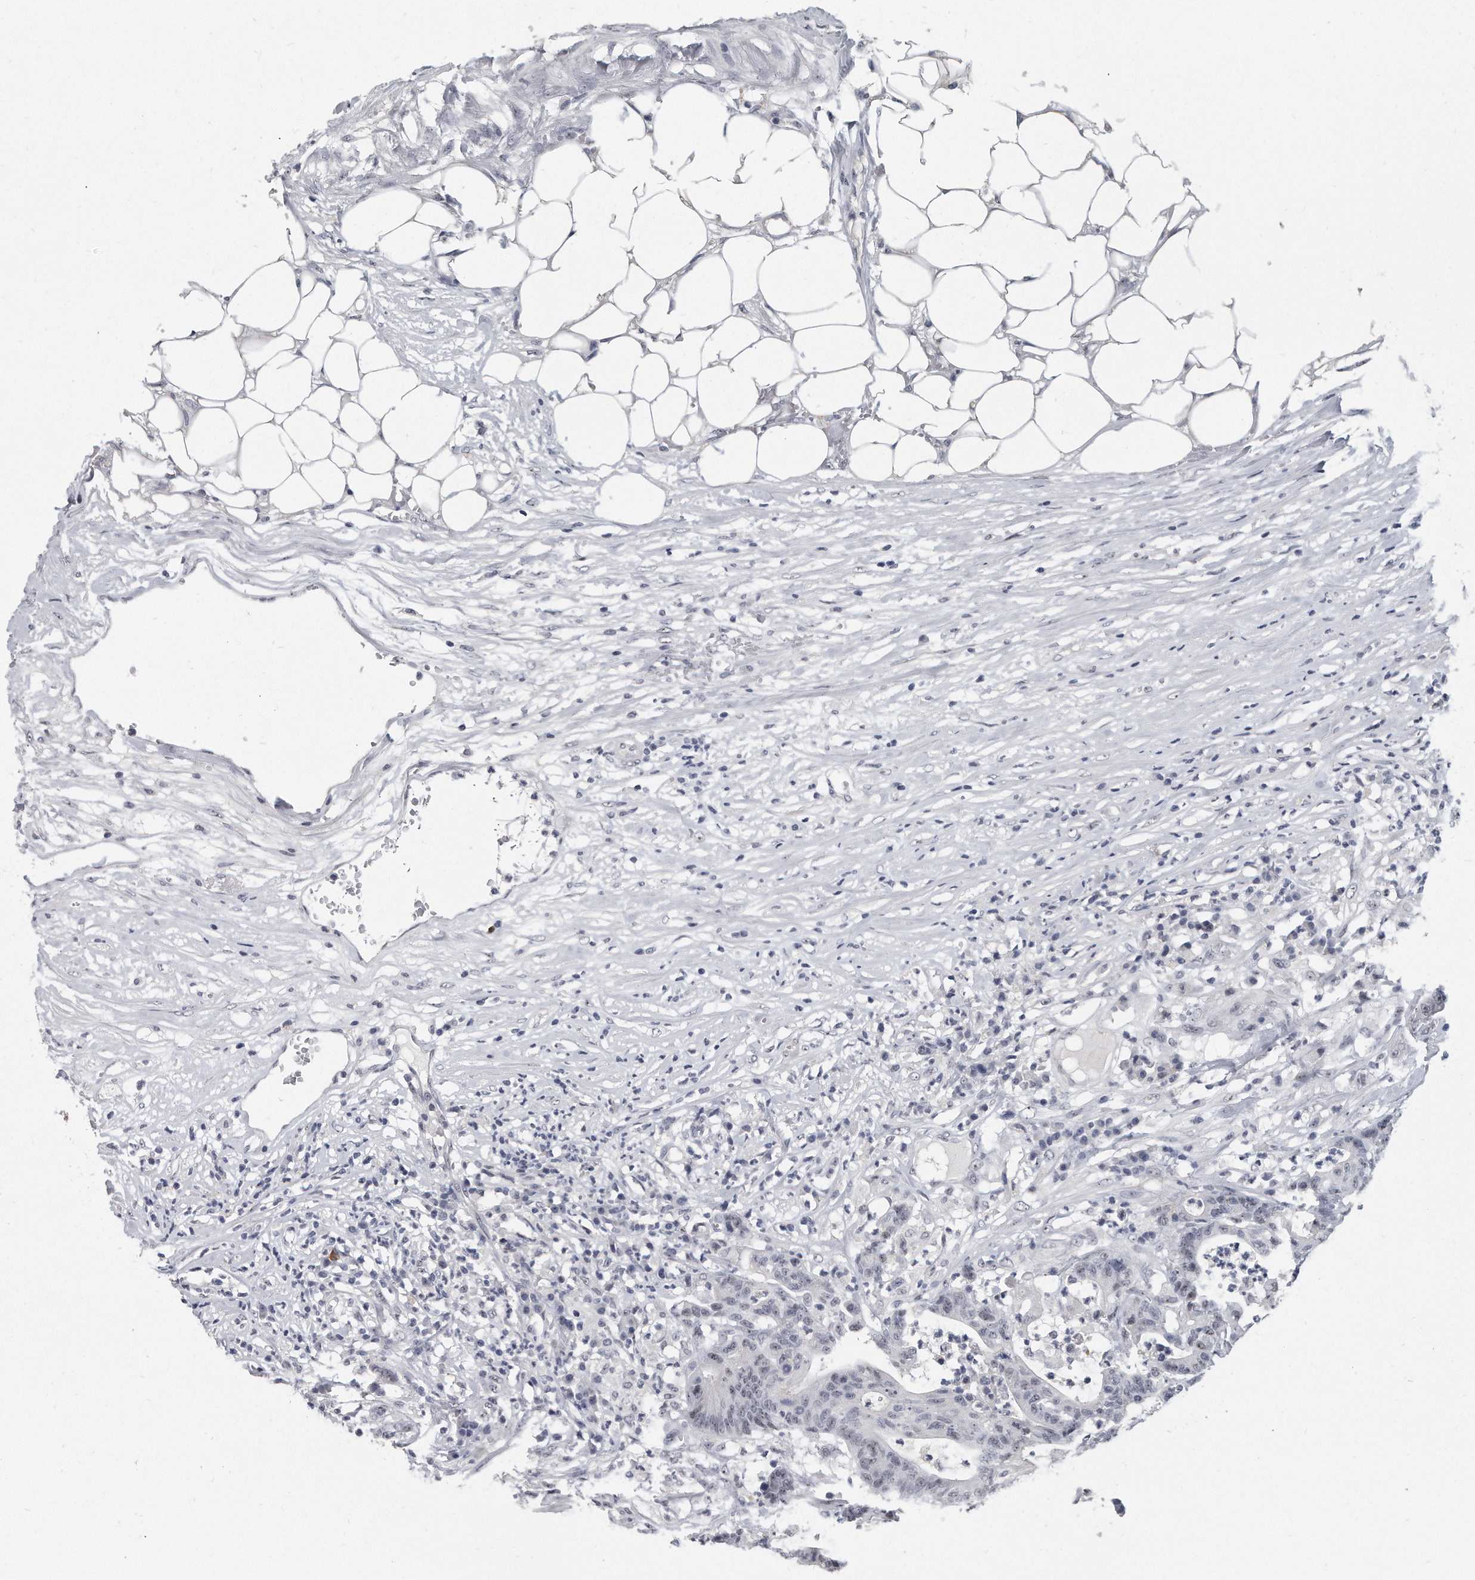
{"staining": {"intensity": "negative", "quantity": "none", "location": "none"}, "tissue": "colorectal cancer", "cell_type": "Tumor cells", "image_type": "cancer", "snomed": [{"axis": "morphology", "description": "Adenocarcinoma, NOS"}, {"axis": "topography", "description": "Colon"}], "caption": "The immunohistochemistry photomicrograph has no significant staining in tumor cells of colorectal cancer tissue.", "gene": "TFCP2L1", "patient": {"sex": "female", "age": 84}}